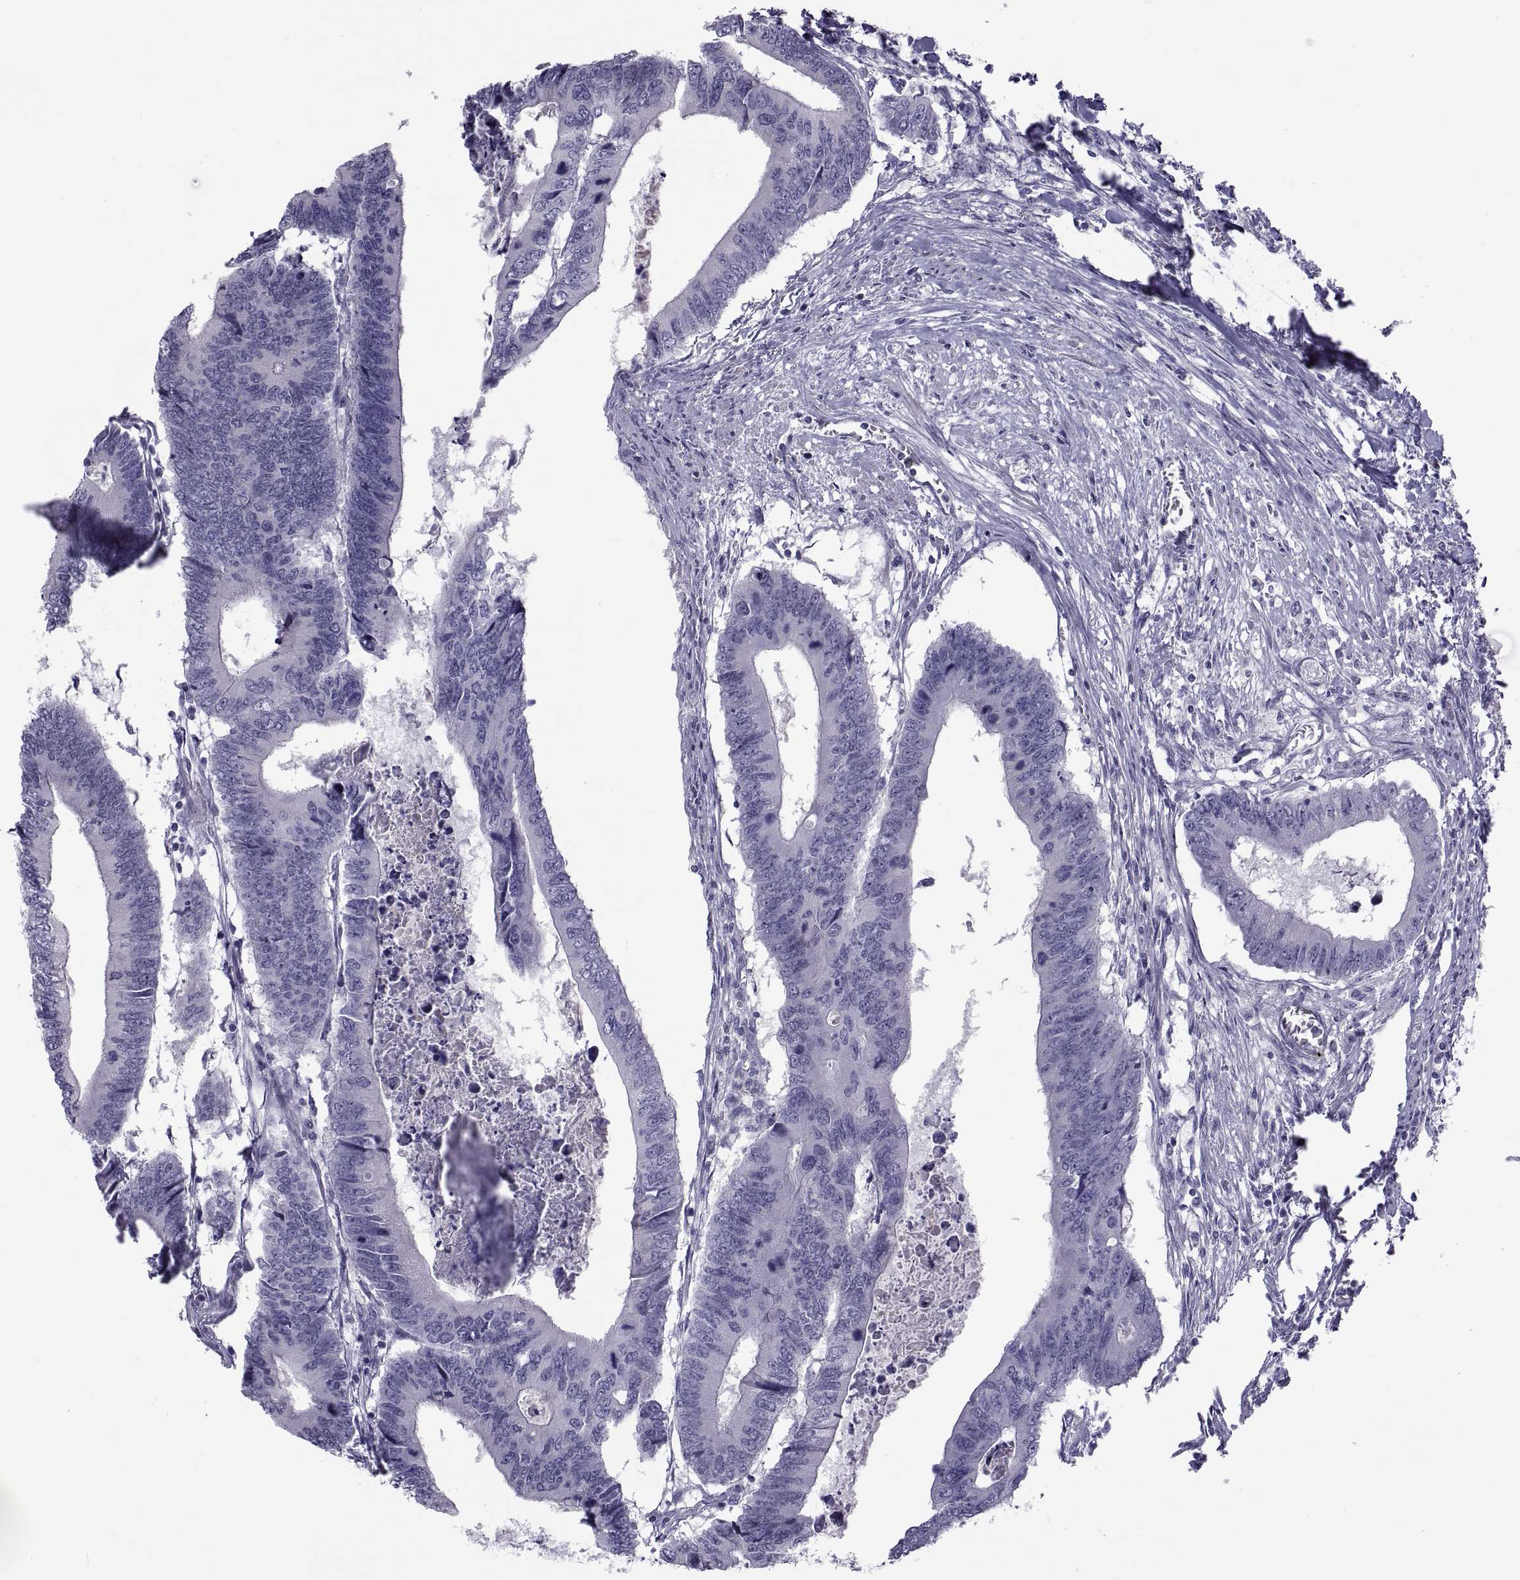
{"staining": {"intensity": "negative", "quantity": "none", "location": "none"}, "tissue": "colorectal cancer", "cell_type": "Tumor cells", "image_type": "cancer", "snomed": [{"axis": "morphology", "description": "Adenocarcinoma, NOS"}, {"axis": "topography", "description": "Colon"}], "caption": "Tumor cells are negative for brown protein staining in colorectal cancer. The staining was performed using DAB (3,3'-diaminobenzidine) to visualize the protein expression in brown, while the nuclei were stained in blue with hematoxylin (Magnification: 20x).", "gene": "TMEM158", "patient": {"sex": "male", "age": 53}}